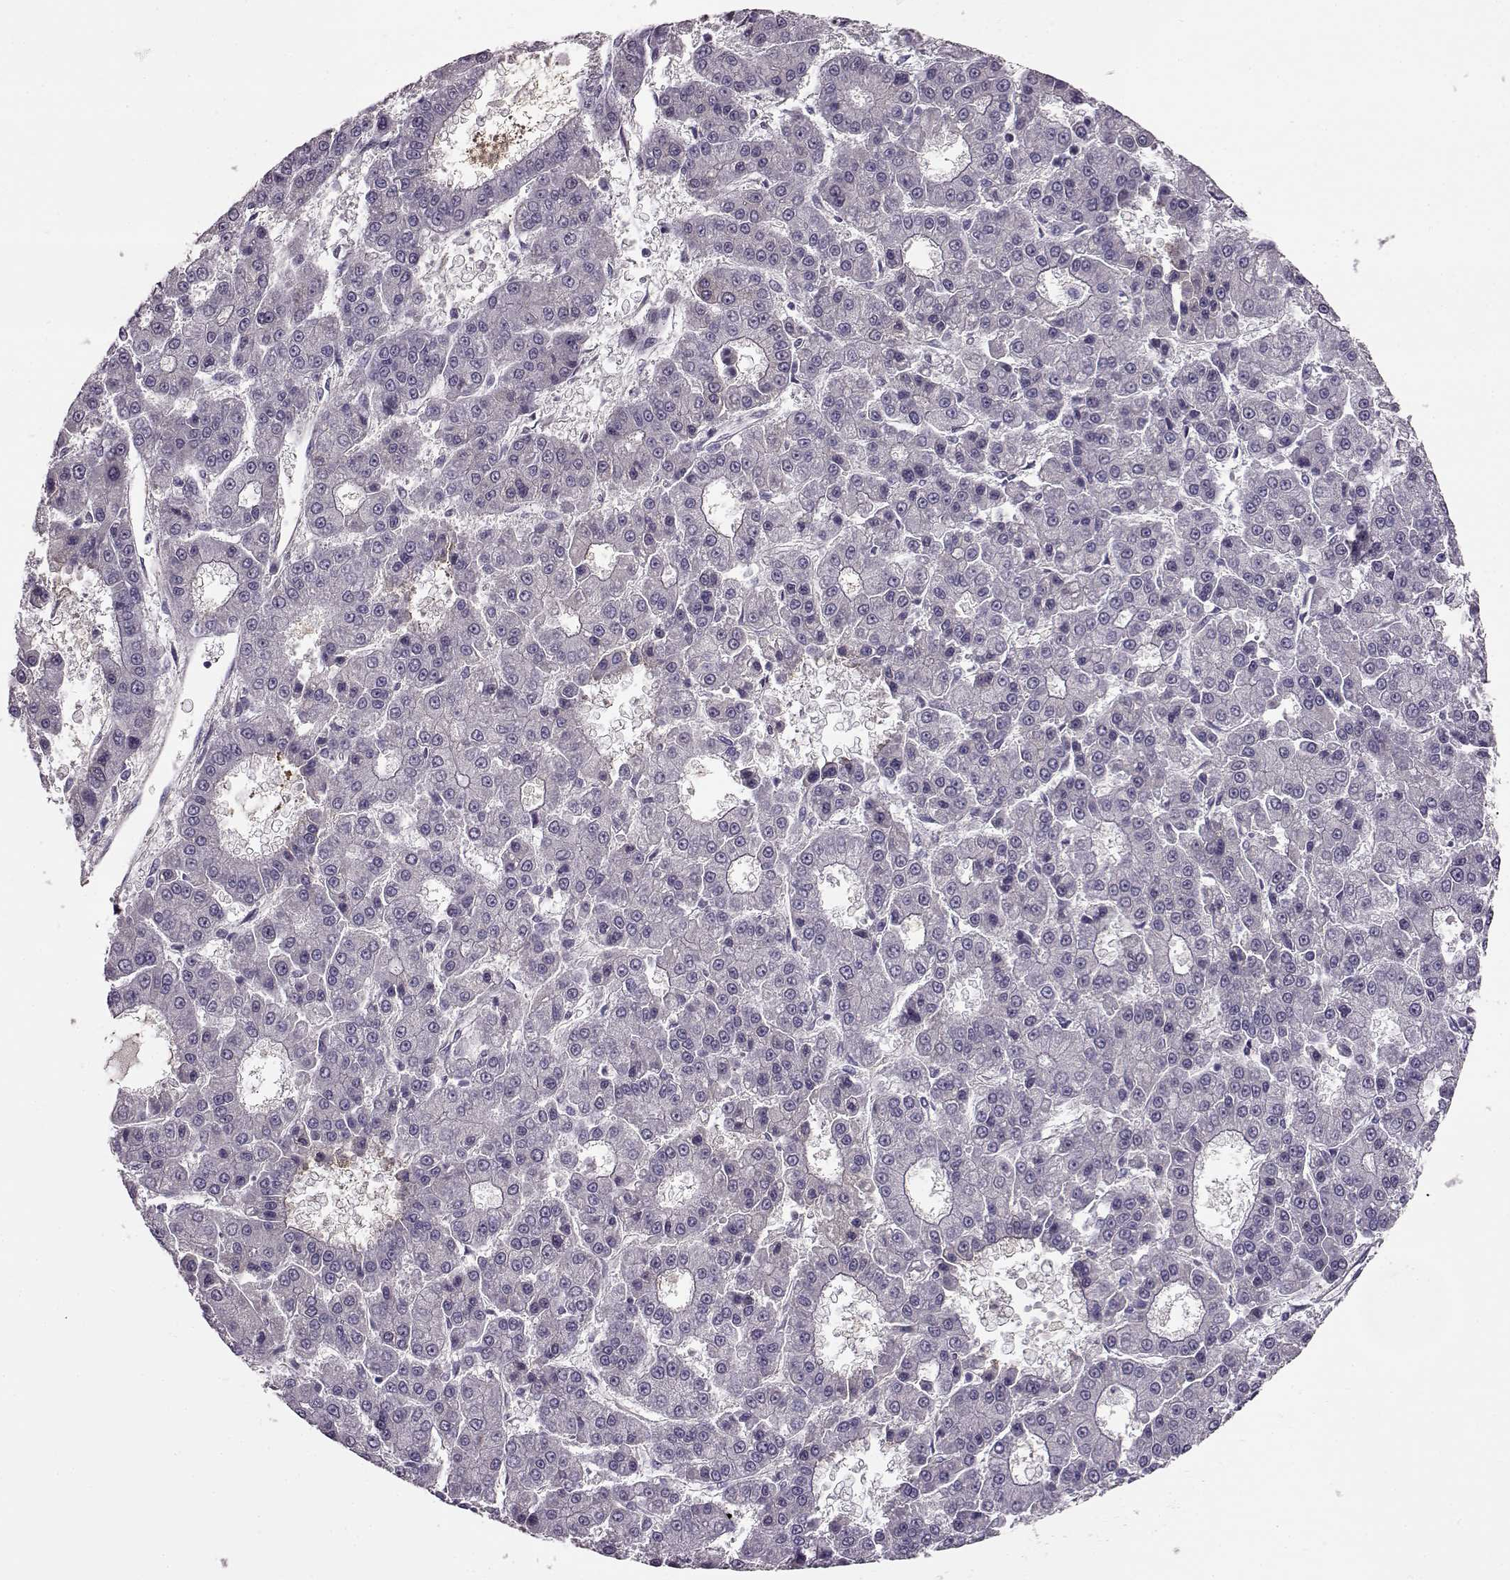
{"staining": {"intensity": "negative", "quantity": "none", "location": "none"}, "tissue": "liver cancer", "cell_type": "Tumor cells", "image_type": "cancer", "snomed": [{"axis": "morphology", "description": "Carcinoma, Hepatocellular, NOS"}, {"axis": "topography", "description": "Liver"}], "caption": "Protein analysis of liver hepatocellular carcinoma reveals no significant expression in tumor cells.", "gene": "TRIM69", "patient": {"sex": "male", "age": 70}}